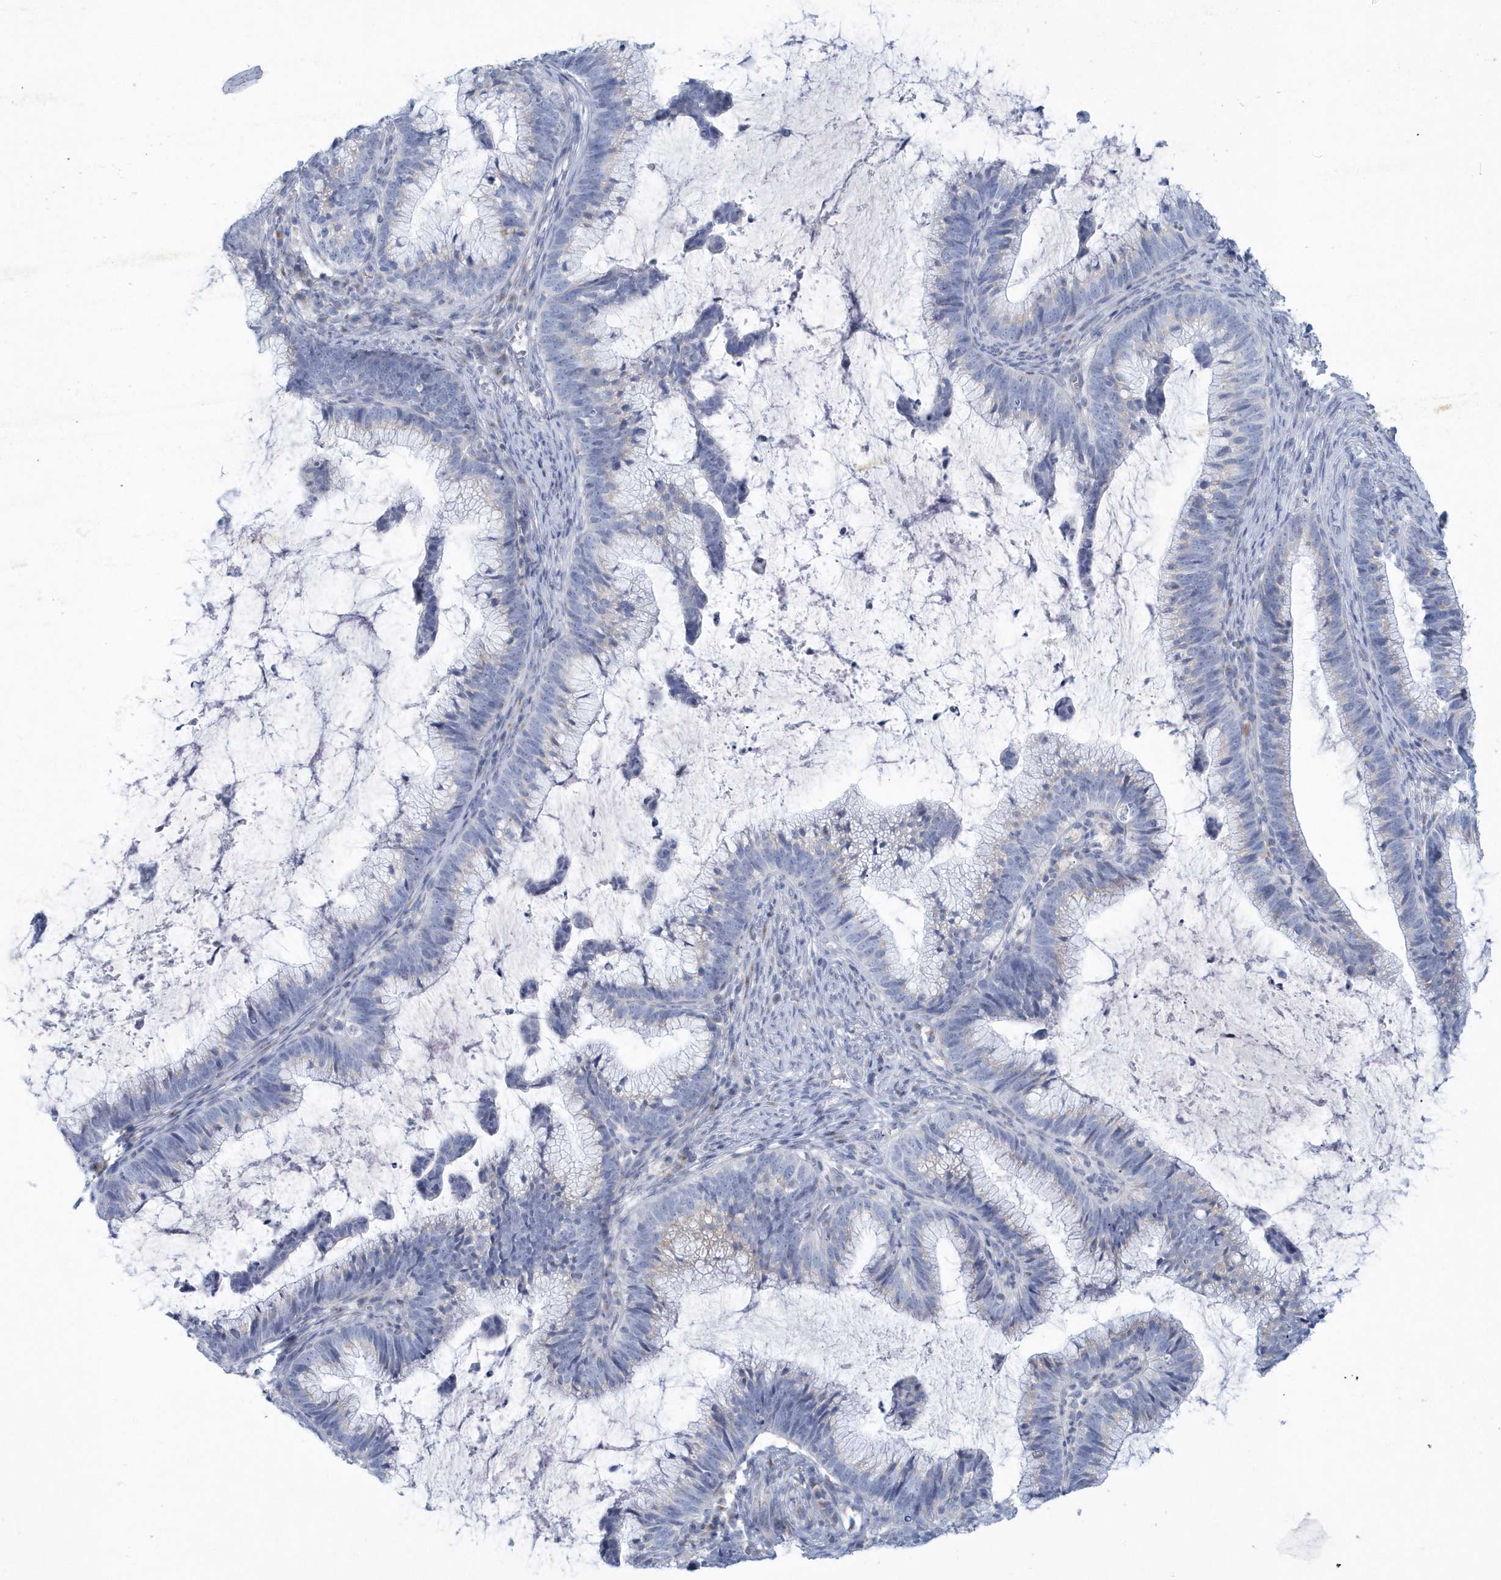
{"staining": {"intensity": "negative", "quantity": "none", "location": "none"}, "tissue": "cervical cancer", "cell_type": "Tumor cells", "image_type": "cancer", "snomed": [{"axis": "morphology", "description": "Adenocarcinoma, NOS"}, {"axis": "topography", "description": "Cervix"}], "caption": "The photomicrograph reveals no significant staining in tumor cells of cervical cancer (adenocarcinoma). Brightfield microscopy of immunohistochemistry (IHC) stained with DAB (3,3'-diaminobenzidine) (brown) and hematoxylin (blue), captured at high magnification.", "gene": "SPATA18", "patient": {"sex": "female", "age": 36}}